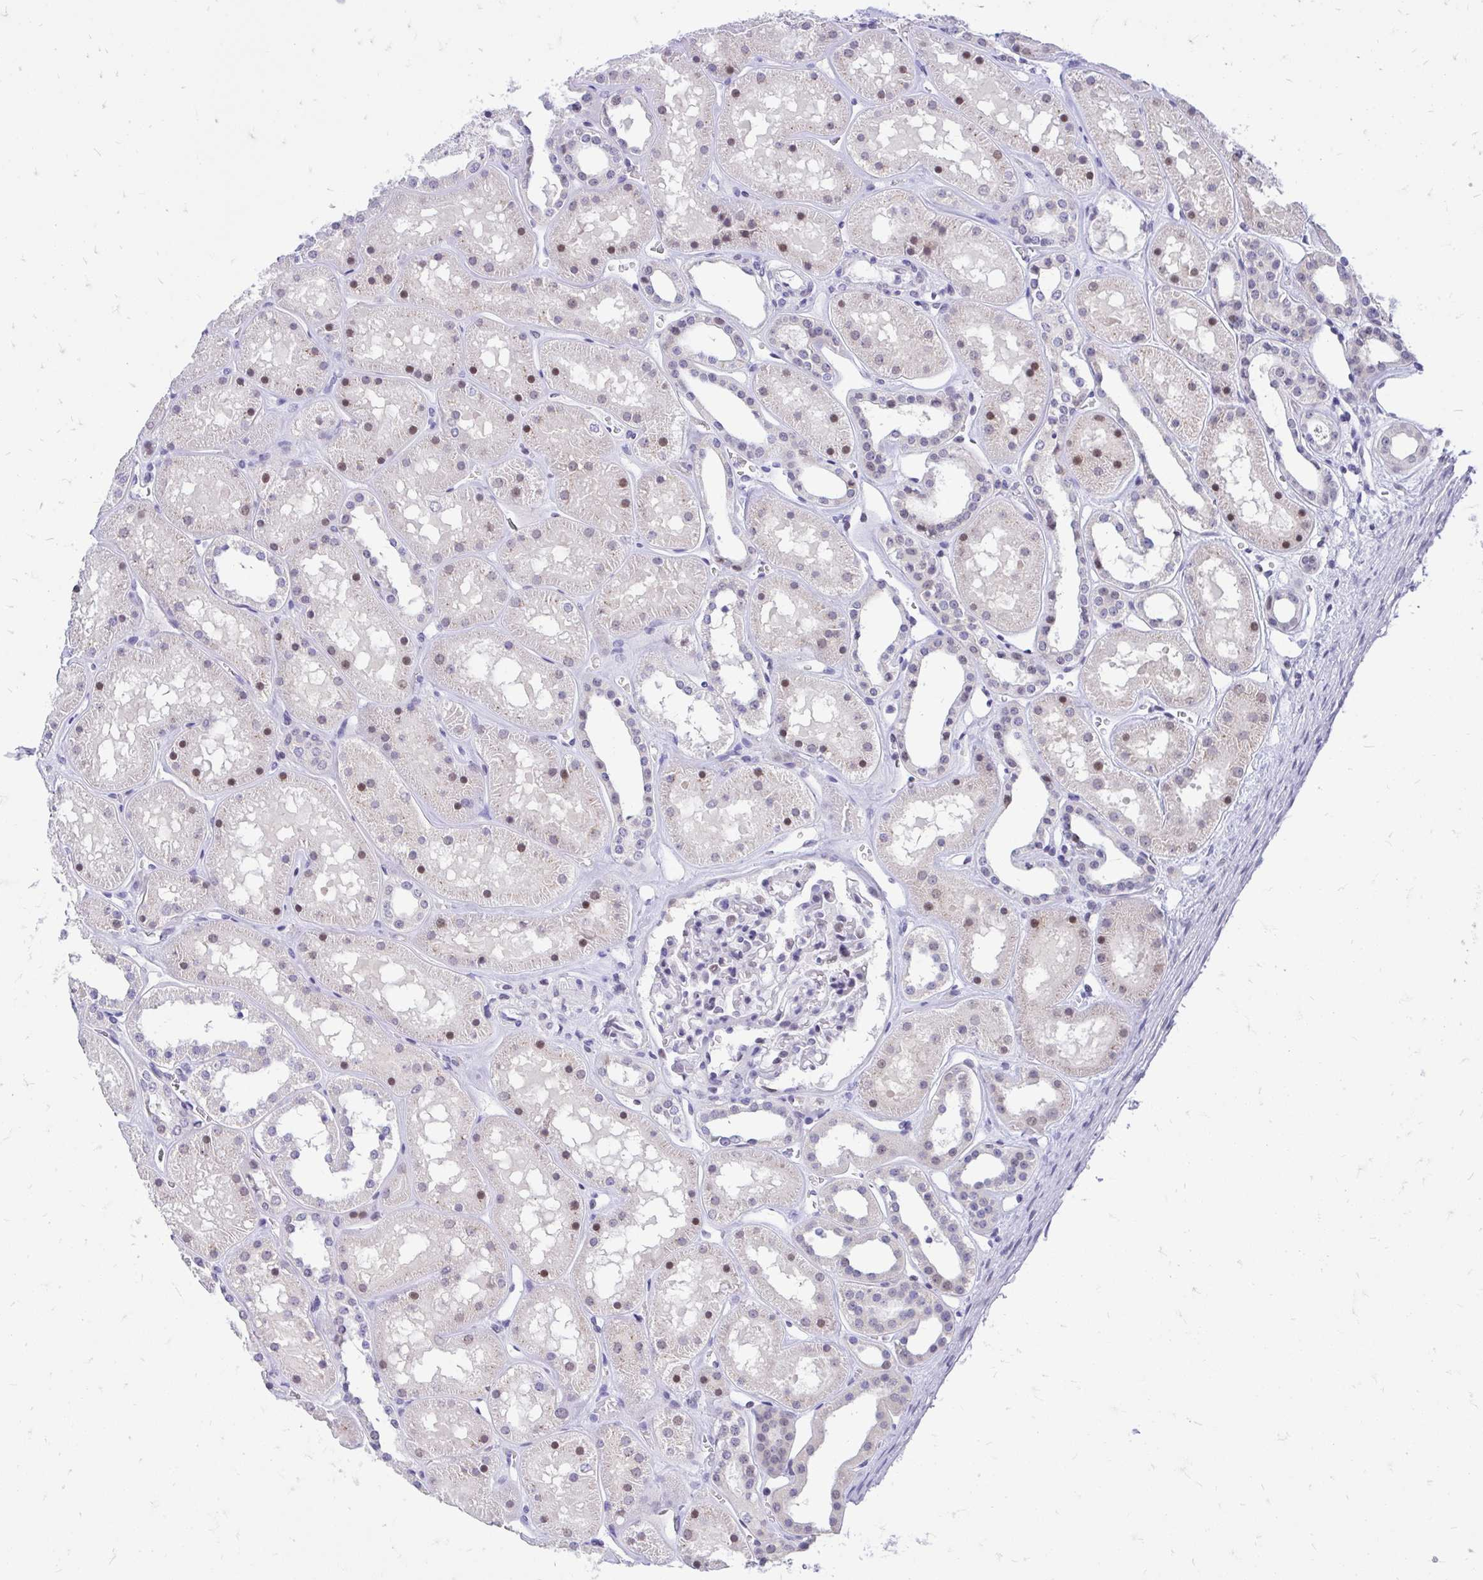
{"staining": {"intensity": "weak", "quantity": "<25%", "location": "nuclear"}, "tissue": "kidney", "cell_type": "Cells in glomeruli", "image_type": "normal", "snomed": [{"axis": "morphology", "description": "Normal tissue, NOS"}, {"axis": "topography", "description": "Kidney"}], "caption": "Kidney stained for a protein using IHC shows no staining cells in glomeruli.", "gene": "GLB1L2", "patient": {"sex": "female", "age": 41}}